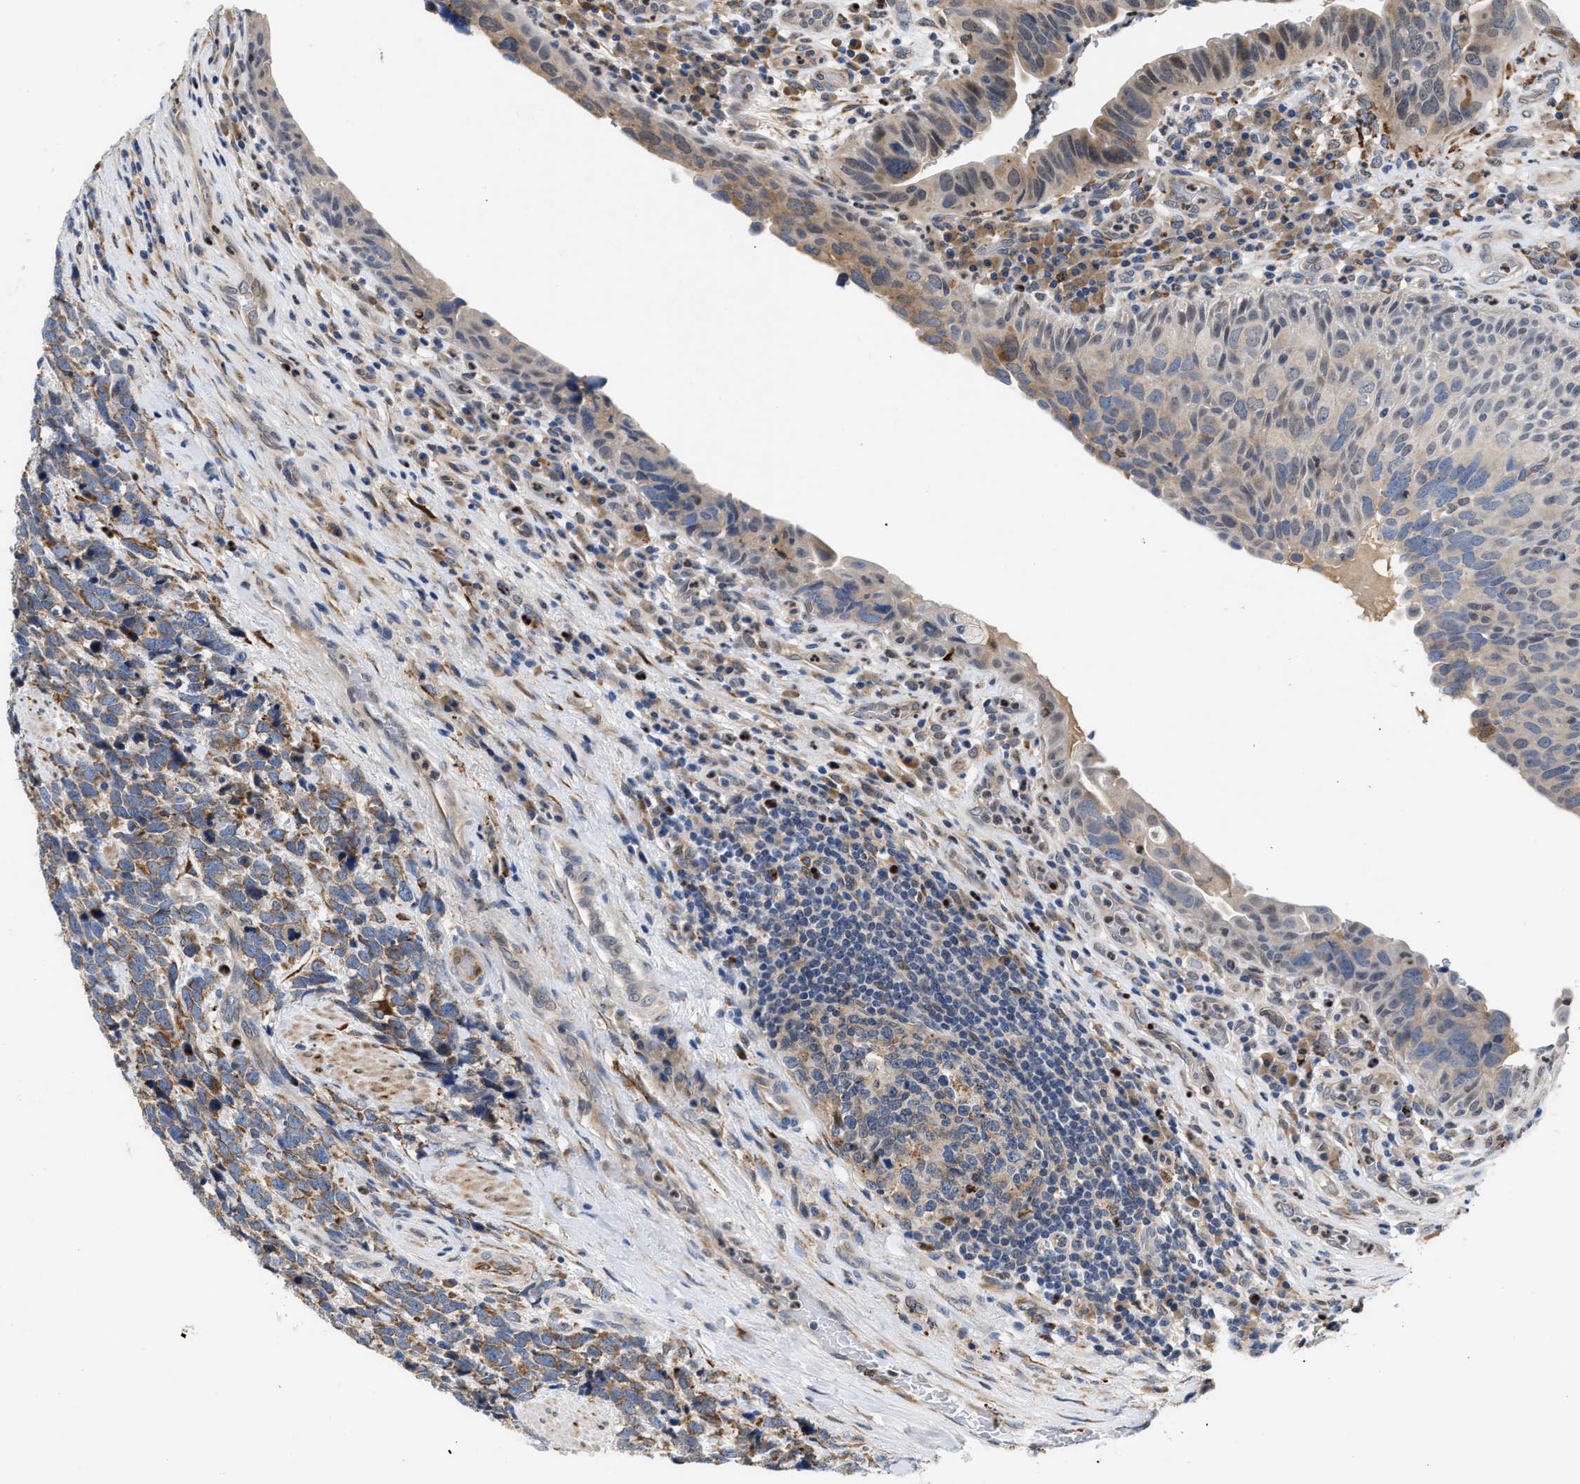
{"staining": {"intensity": "moderate", "quantity": "<25%", "location": "cytoplasmic/membranous,nuclear"}, "tissue": "urothelial cancer", "cell_type": "Tumor cells", "image_type": "cancer", "snomed": [{"axis": "morphology", "description": "Urothelial carcinoma, High grade"}, {"axis": "topography", "description": "Urinary bladder"}], "caption": "Urothelial cancer was stained to show a protein in brown. There is low levels of moderate cytoplasmic/membranous and nuclear staining in approximately <25% of tumor cells.", "gene": "PPM1L", "patient": {"sex": "female", "age": 82}}